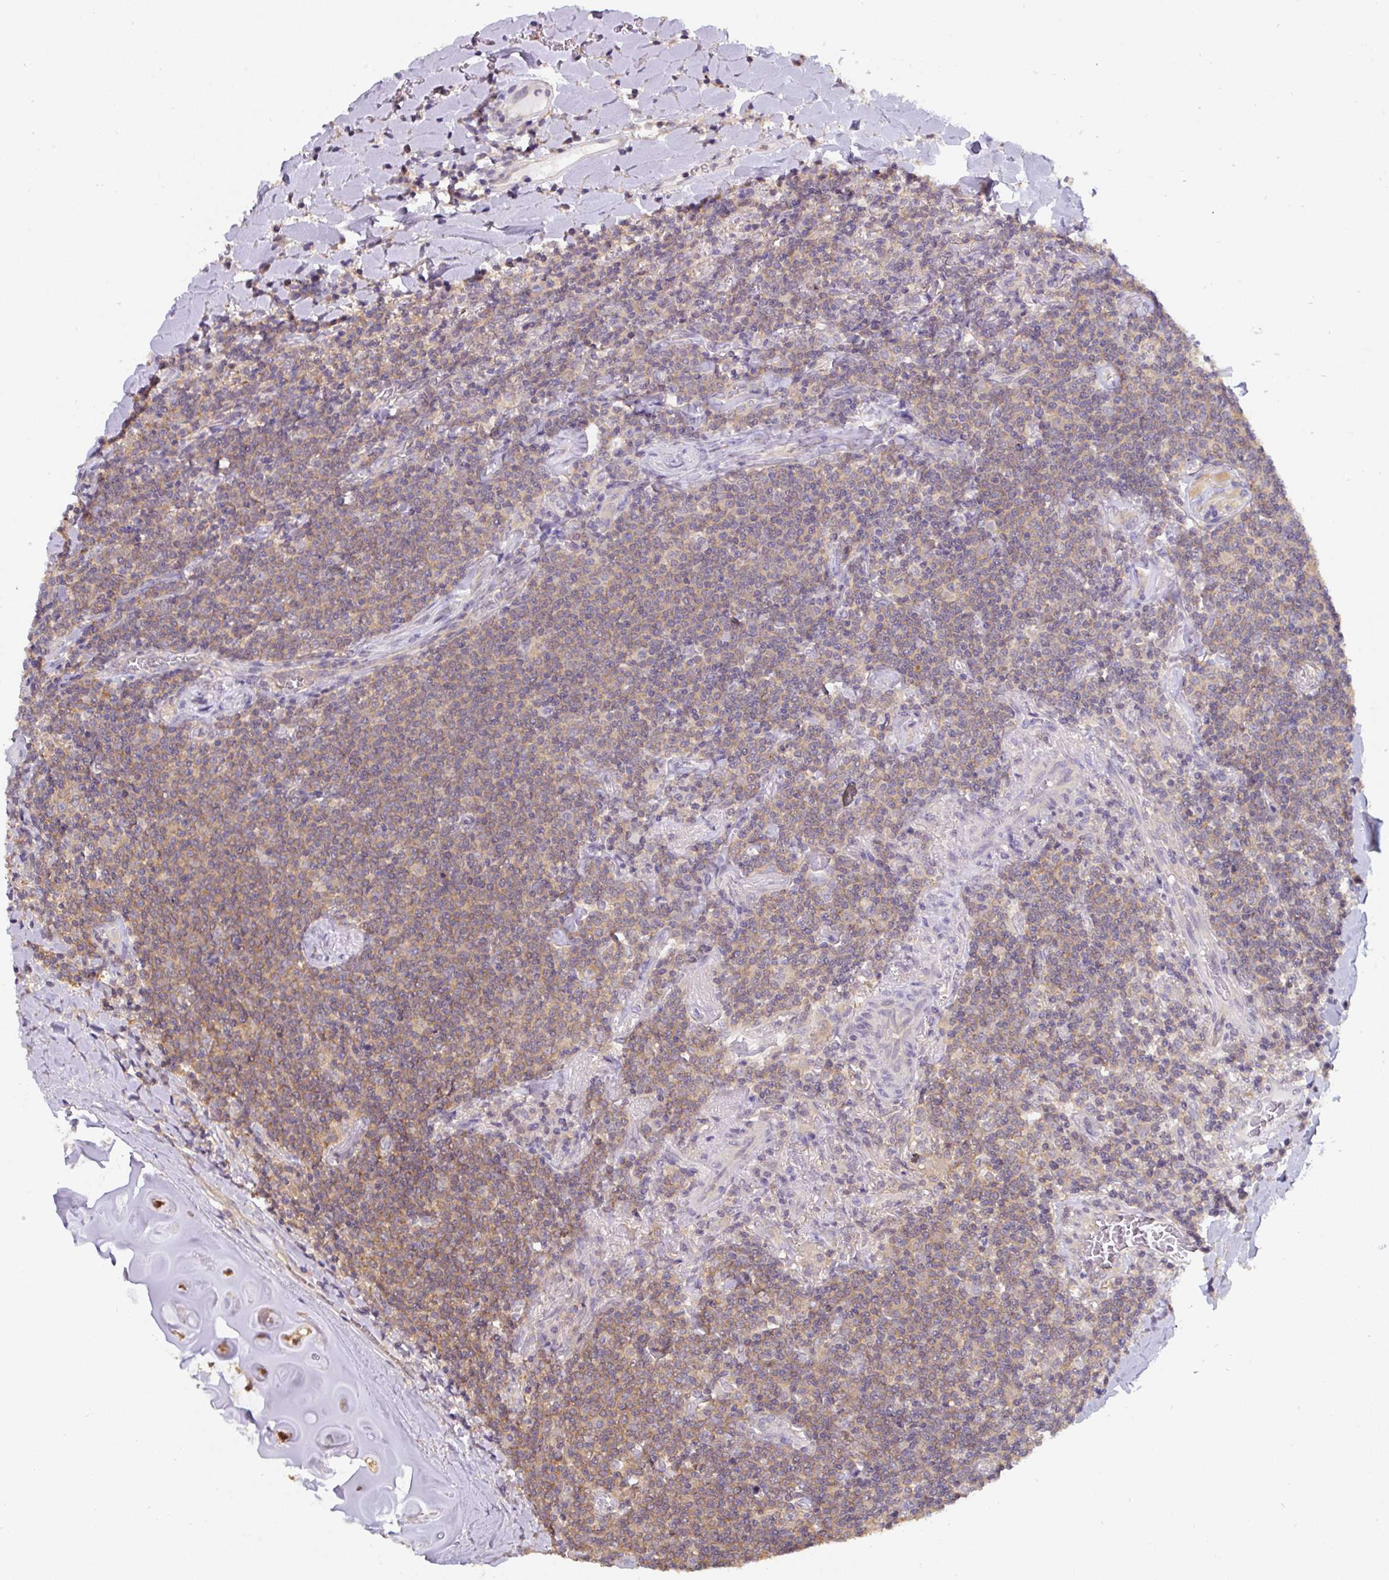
{"staining": {"intensity": "moderate", "quantity": "25%-75%", "location": "cytoplasmic/membranous"}, "tissue": "lymphoma", "cell_type": "Tumor cells", "image_type": "cancer", "snomed": [{"axis": "morphology", "description": "Malignant lymphoma, non-Hodgkin's type, Low grade"}, {"axis": "topography", "description": "Lung"}], "caption": "Human lymphoma stained with a protein marker shows moderate staining in tumor cells.", "gene": "ST13", "patient": {"sex": "female", "age": 71}}